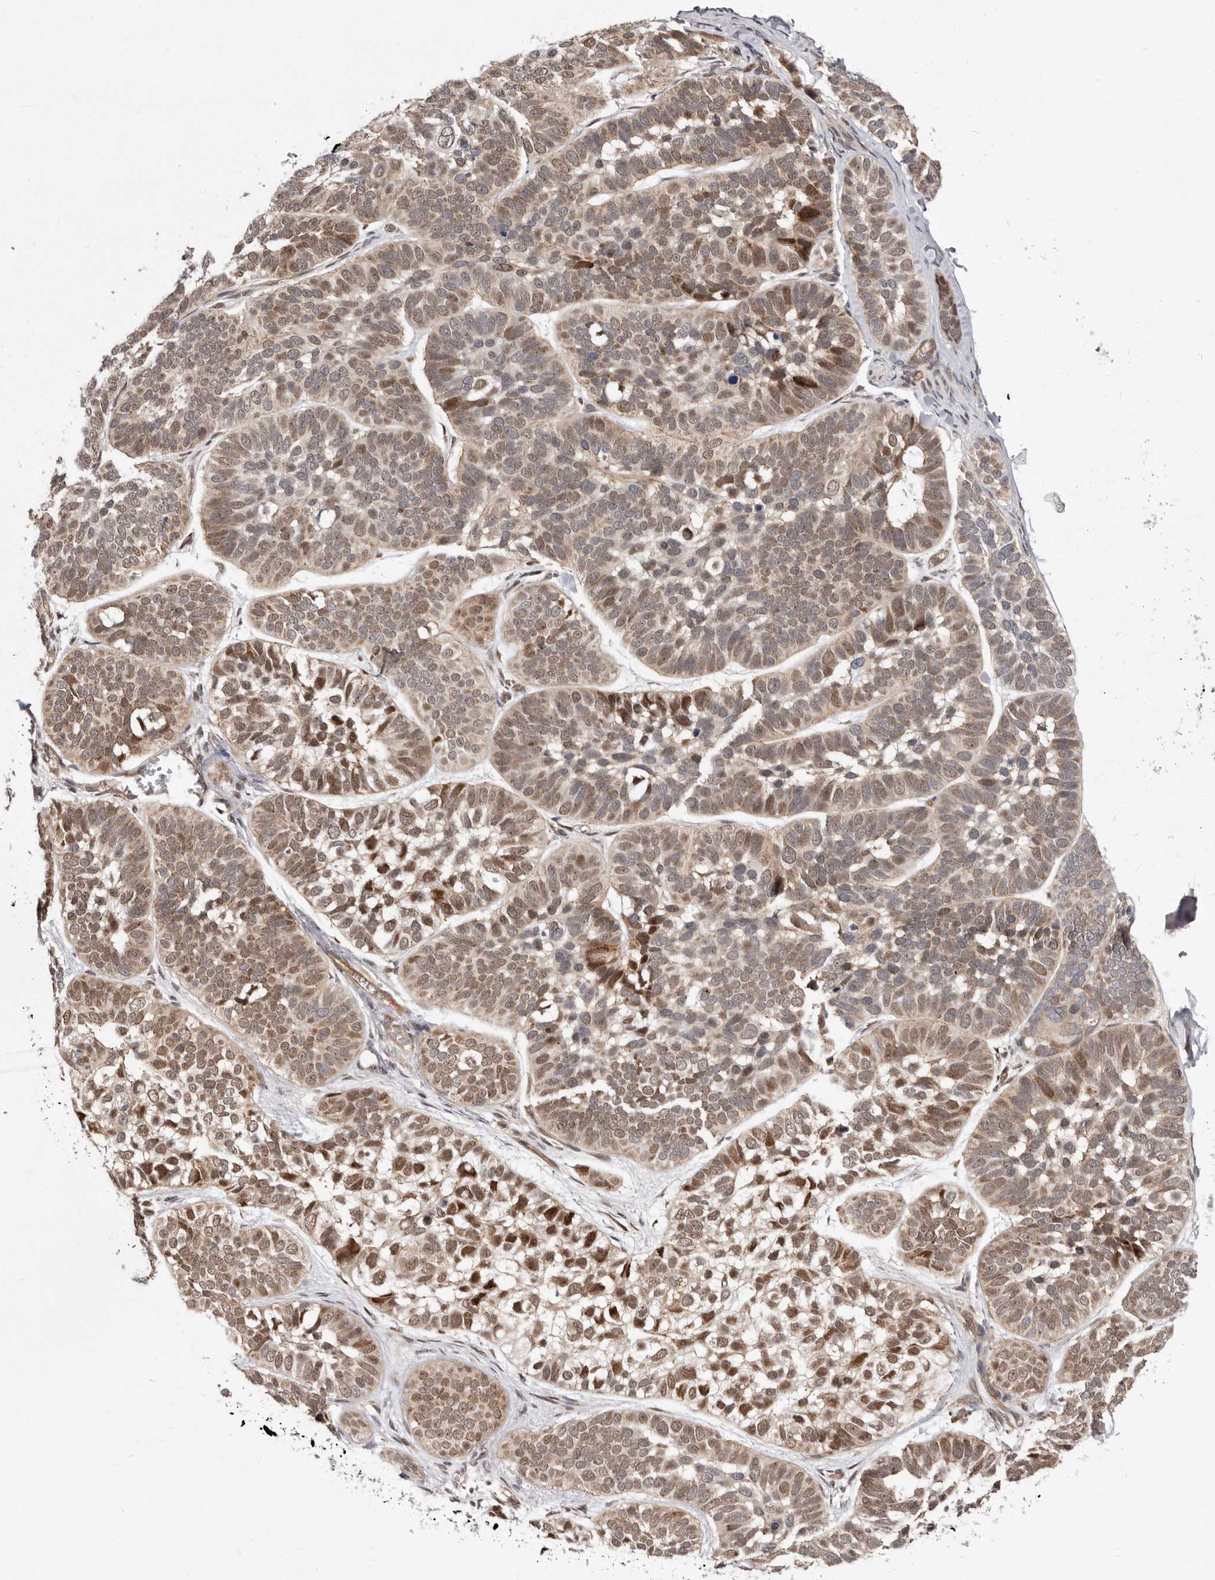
{"staining": {"intensity": "moderate", "quantity": ">75%", "location": "cytoplasmic/membranous,nuclear"}, "tissue": "skin cancer", "cell_type": "Tumor cells", "image_type": "cancer", "snomed": [{"axis": "morphology", "description": "Basal cell carcinoma"}, {"axis": "topography", "description": "Skin"}], "caption": "Moderate cytoplasmic/membranous and nuclear protein positivity is seen in approximately >75% of tumor cells in skin basal cell carcinoma. (DAB (3,3'-diaminobenzidine) IHC with brightfield microscopy, high magnification).", "gene": "GLRX3", "patient": {"sex": "male", "age": 62}}